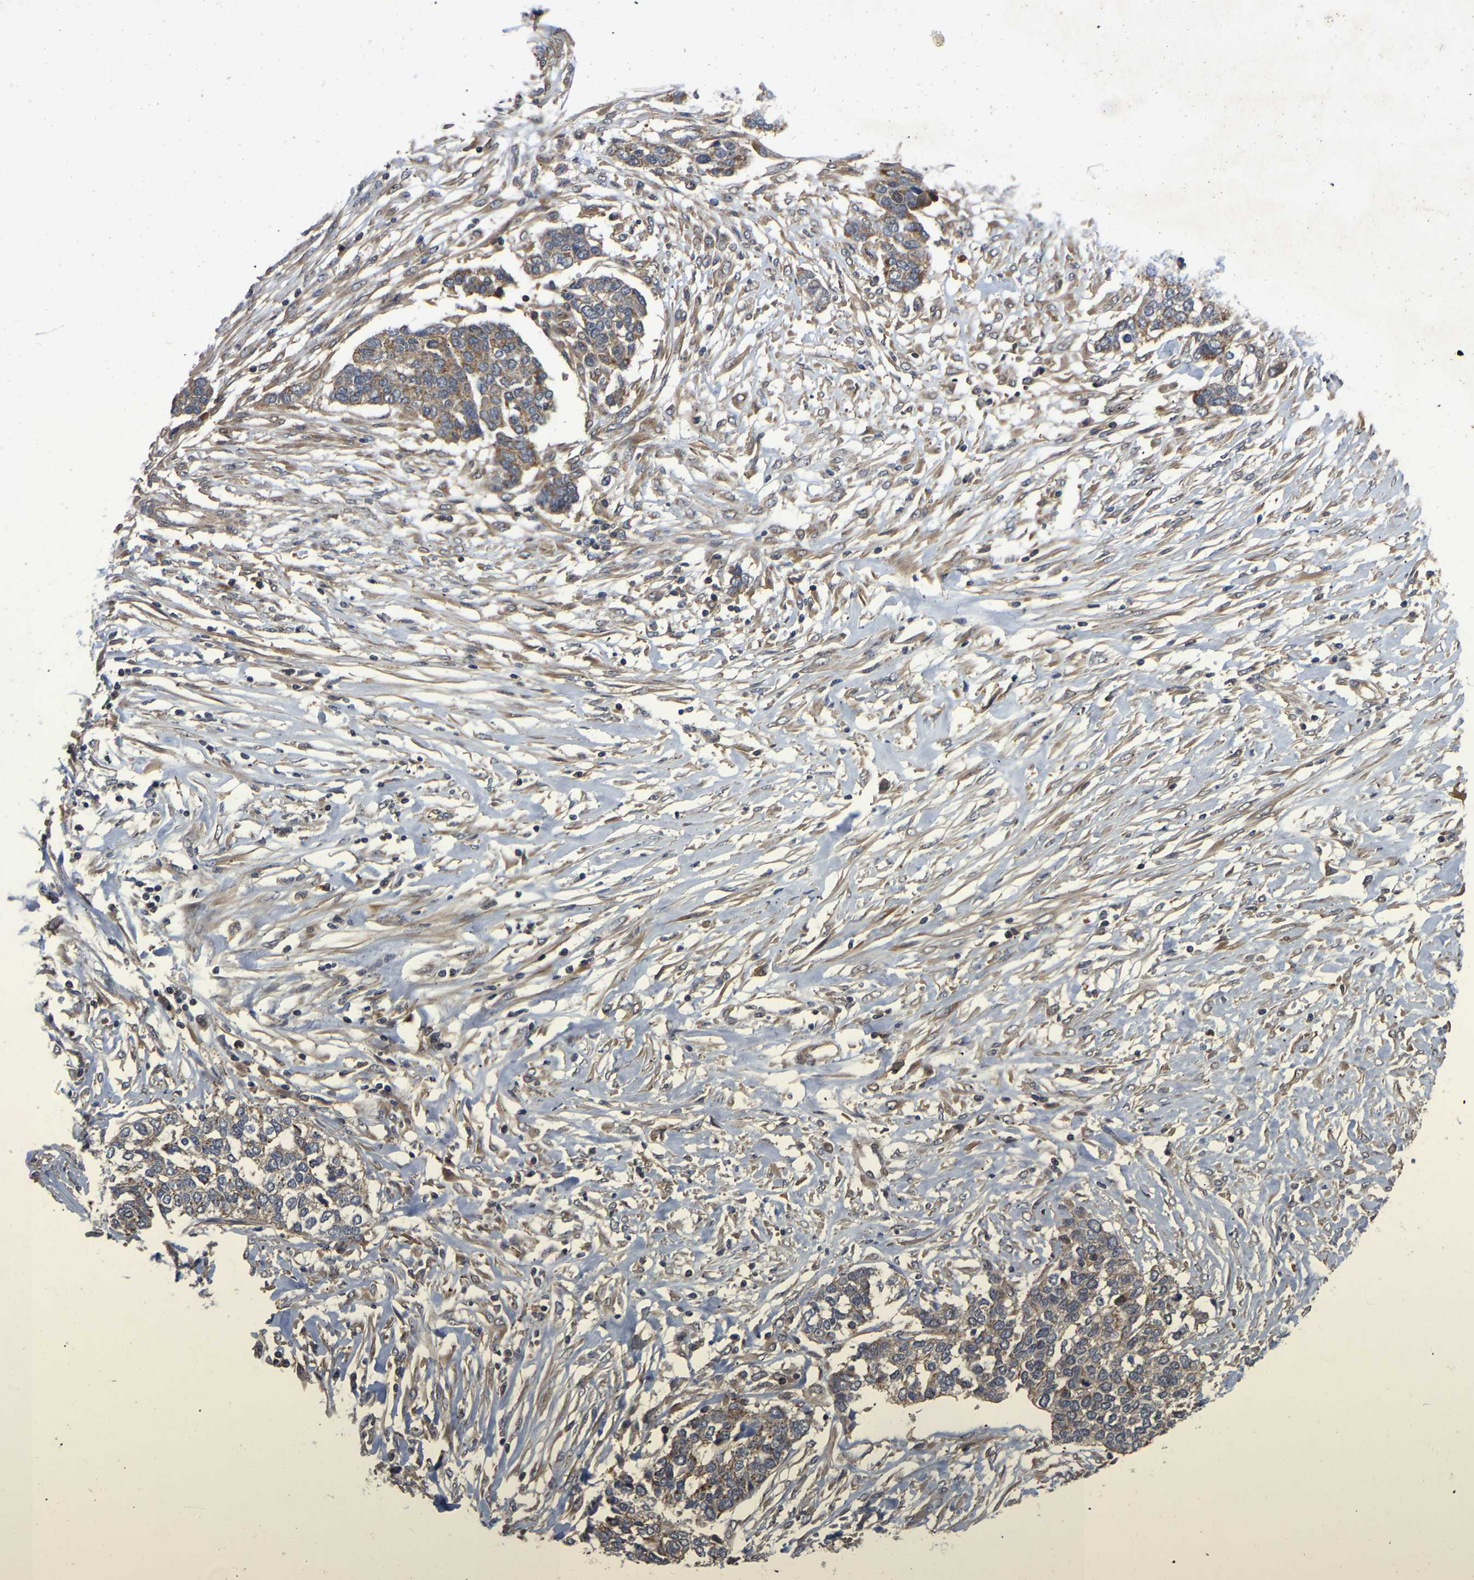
{"staining": {"intensity": "weak", "quantity": ">75%", "location": "cytoplasmic/membranous"}, "tissue": "ovarian cancer", "cell_type": "Tumor cells", "image_type": "cancer", "snomed": [{"axis": "morphology", "description": "Cystadenocarcinoma, serous, NOS"}, {"axis": "topography", "description": "Ovary"}], "caption": "This image shows ovarian cancer (serous cystadenocarcinoma) stained with immunohistochemistry to label a protein in brown. The cytoplasmic/membranous of tumor cells show weak positivity for the protein. Nuclei are counter-stained blue.", "gene": "PRDM14", "patient": {"sex": "female", "age": 44}}